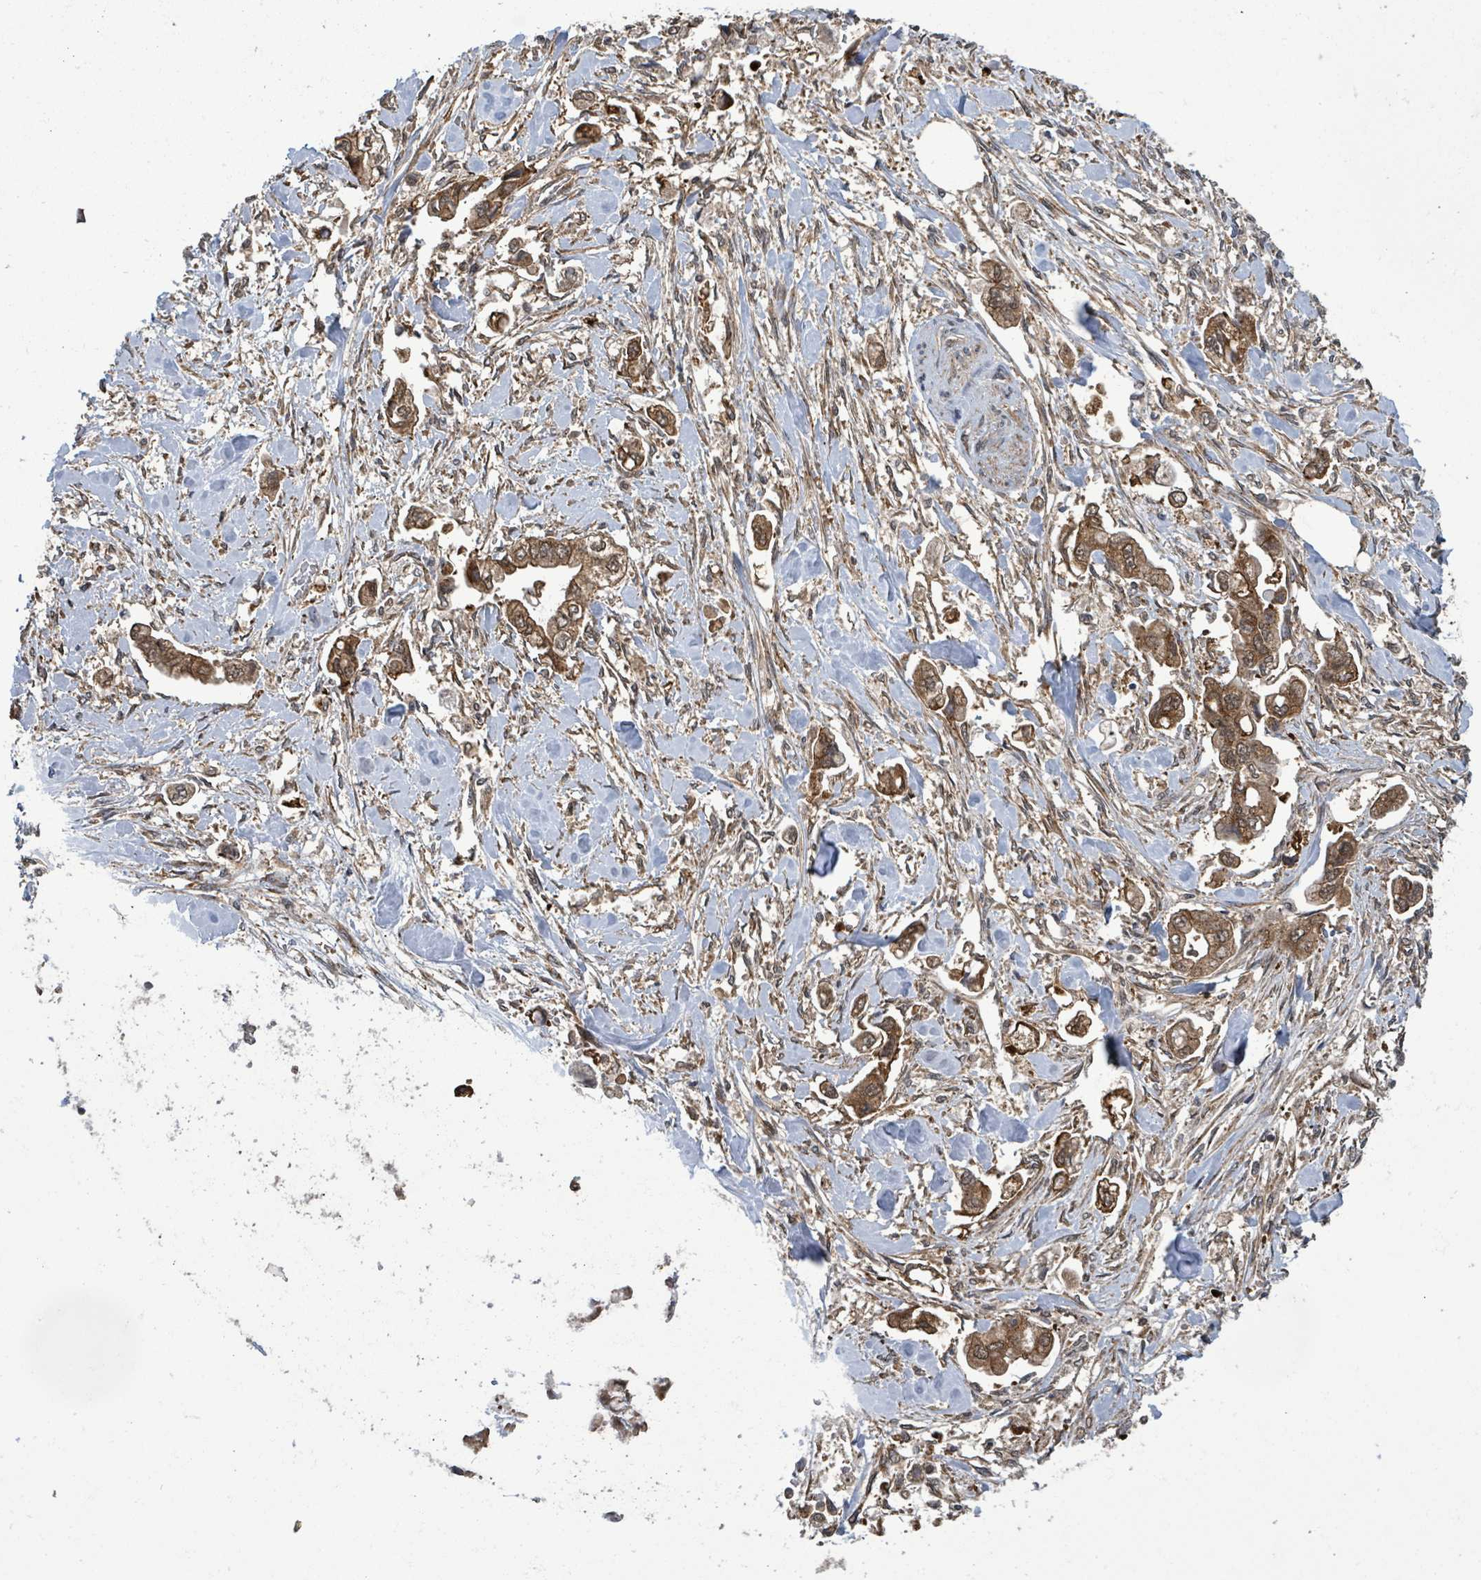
{"staining": {"intensity": "strong", "quantity": ">75%", "location": "cytoplasmic/membranous,nuclear"}, "tissue": "stomach cancer", "cell_type": "Tumor cells", "image_type": "cancer", "snomed": [{"axis": "morphology", "description": "Adenocarcinoma, NOS"}, {"axis": "topography", "description": "Stomach"}], "caption": "The histopathology image reveals immunohistochemical staining of stomach cancer (adenocarcinoma). There is strong cytoplasmic/membranous and nuclear expression is seen in approximately >75% of tumor cells.", "gene": "KLC1", "patient": {"sex": "male", "age": 62}}